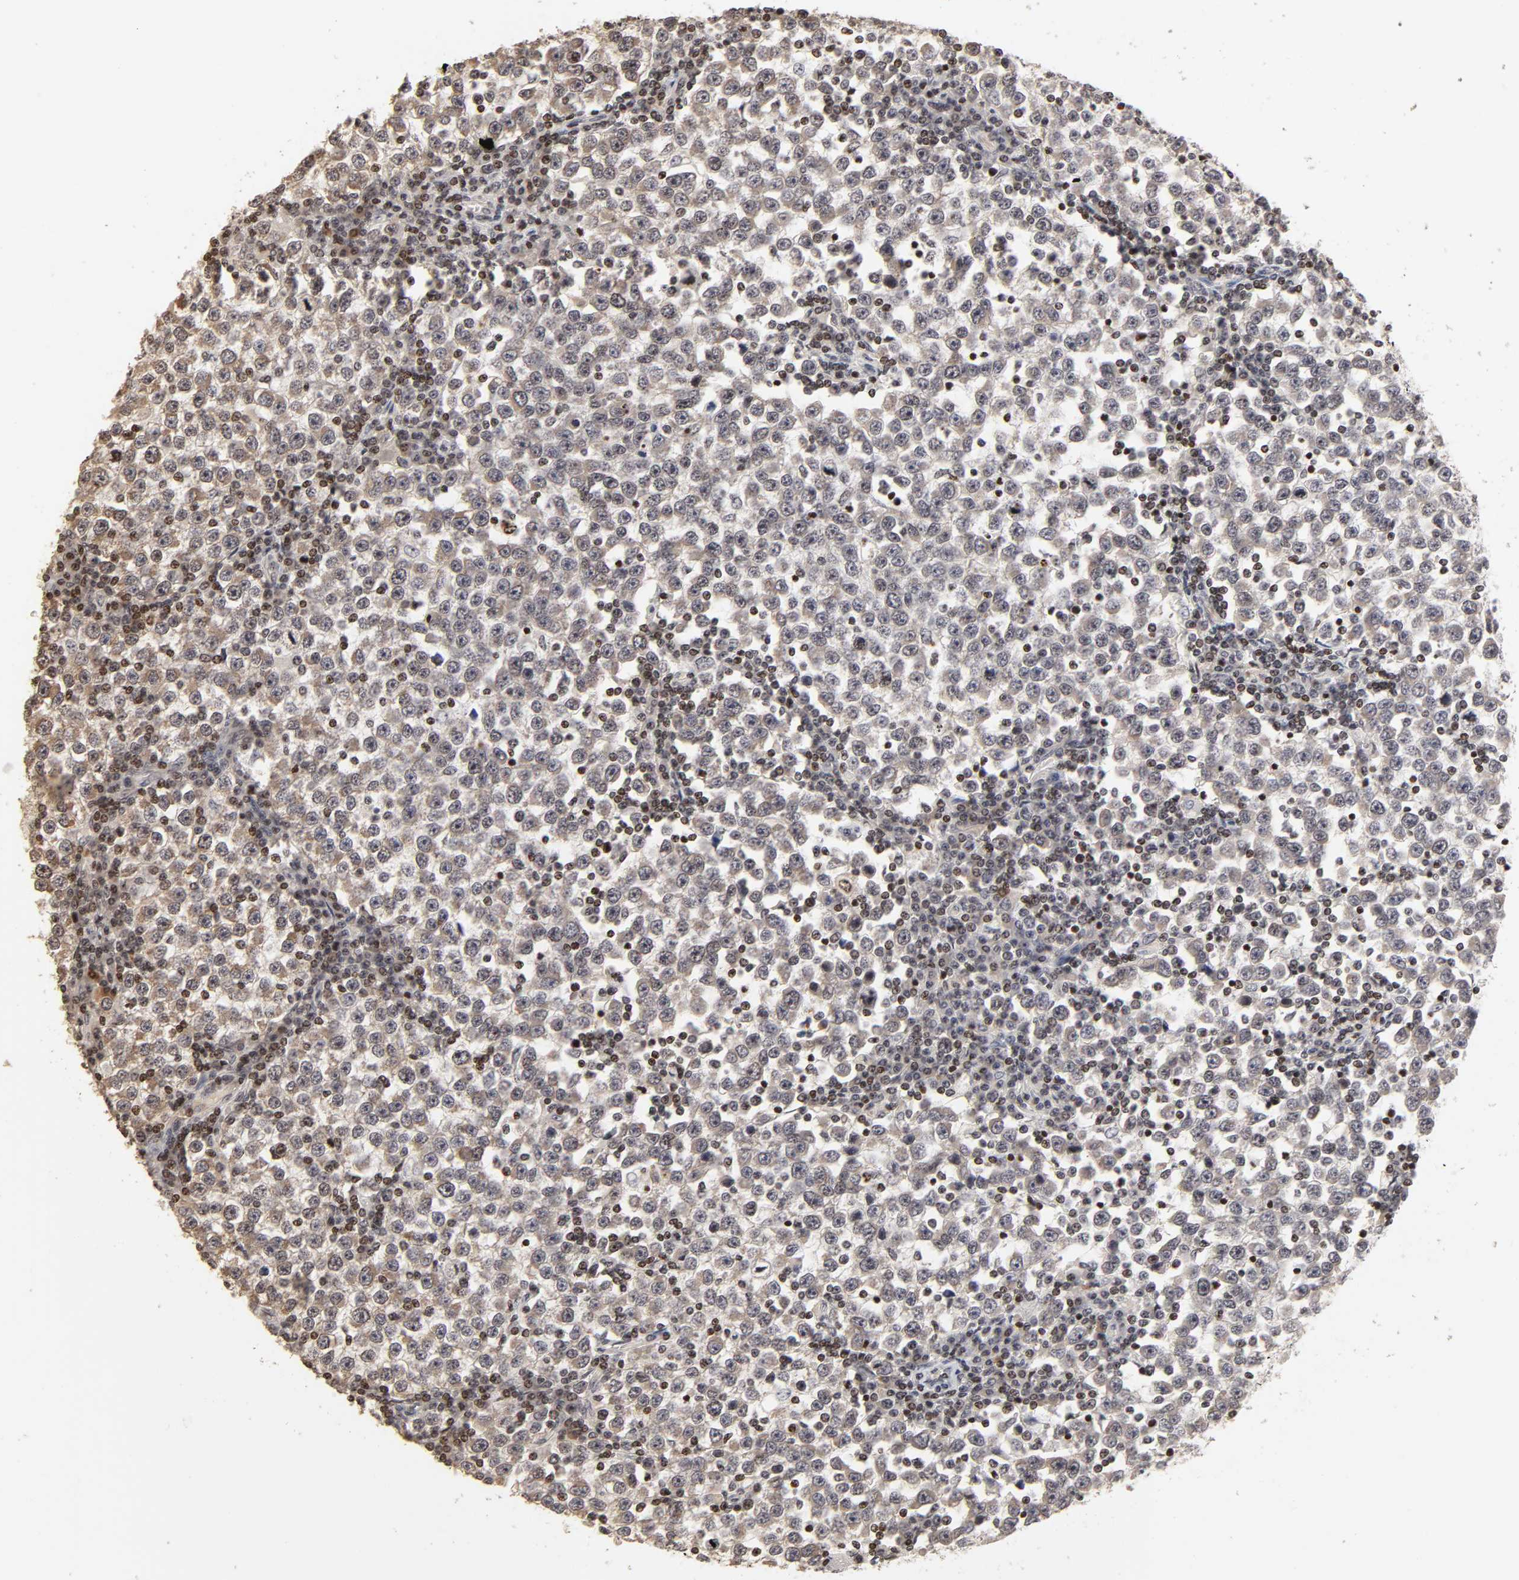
{"staining": {"intensity": "weak", "quantity": "<25%", "location": "cytoplasmic/membranous"}, "tissue": "testis cancer", "cell_type": "Tumor cells", "image_type": "cancer", "snomed": [{"axis": "morphology", "description": "Seminoma, NOS"}, {"axis": "topography", "description": "Testis"}], "caption": "Protein analysis of testis seminoma shows no significant staining in tumor cells.", "gene": "ZNF473", "patient": {"sex": "male", "age": 65}}